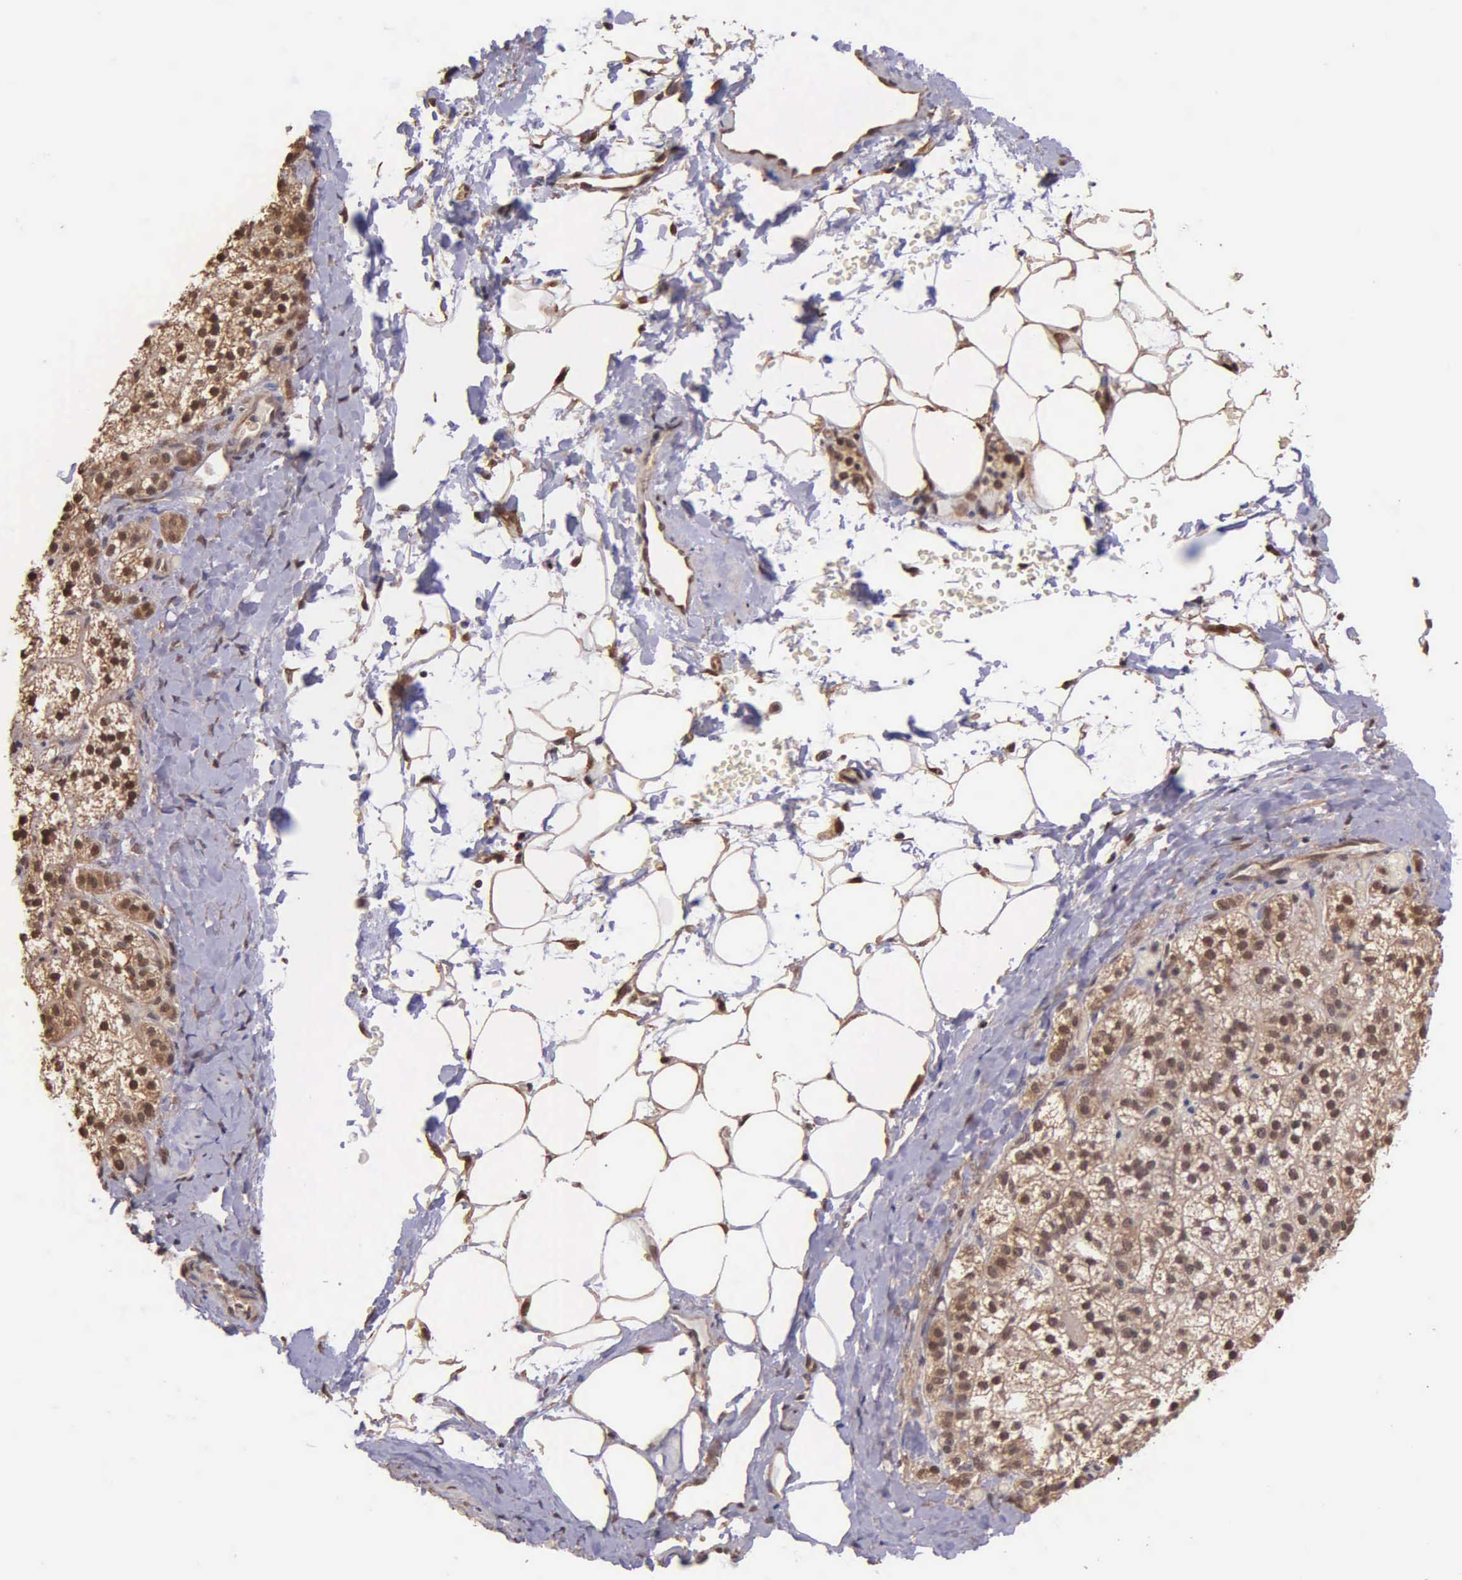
{"staining": {"intensity": "strong", "quantity": ">75%", "location": "cytoplasmic/membranous,nuclear"}, "tissue": "adrenal gland", "cell_type": "Glandular cells", "image_type": "normal", "snomed": [{"axis": "morphology", "description": "Normal tissue, NOS"}, {"axis": "topography", "description": "Adrenal gland"}], "caption": "Immunohistochemistry (IHC) of benign human adrenal gland demonstrates high levels of strong cytoplasmic/membranous,nuclear staining in approximately >75% of glandular cells.", "gene": "PSMC1", "patient": {"sex": "male", "age": 53}}